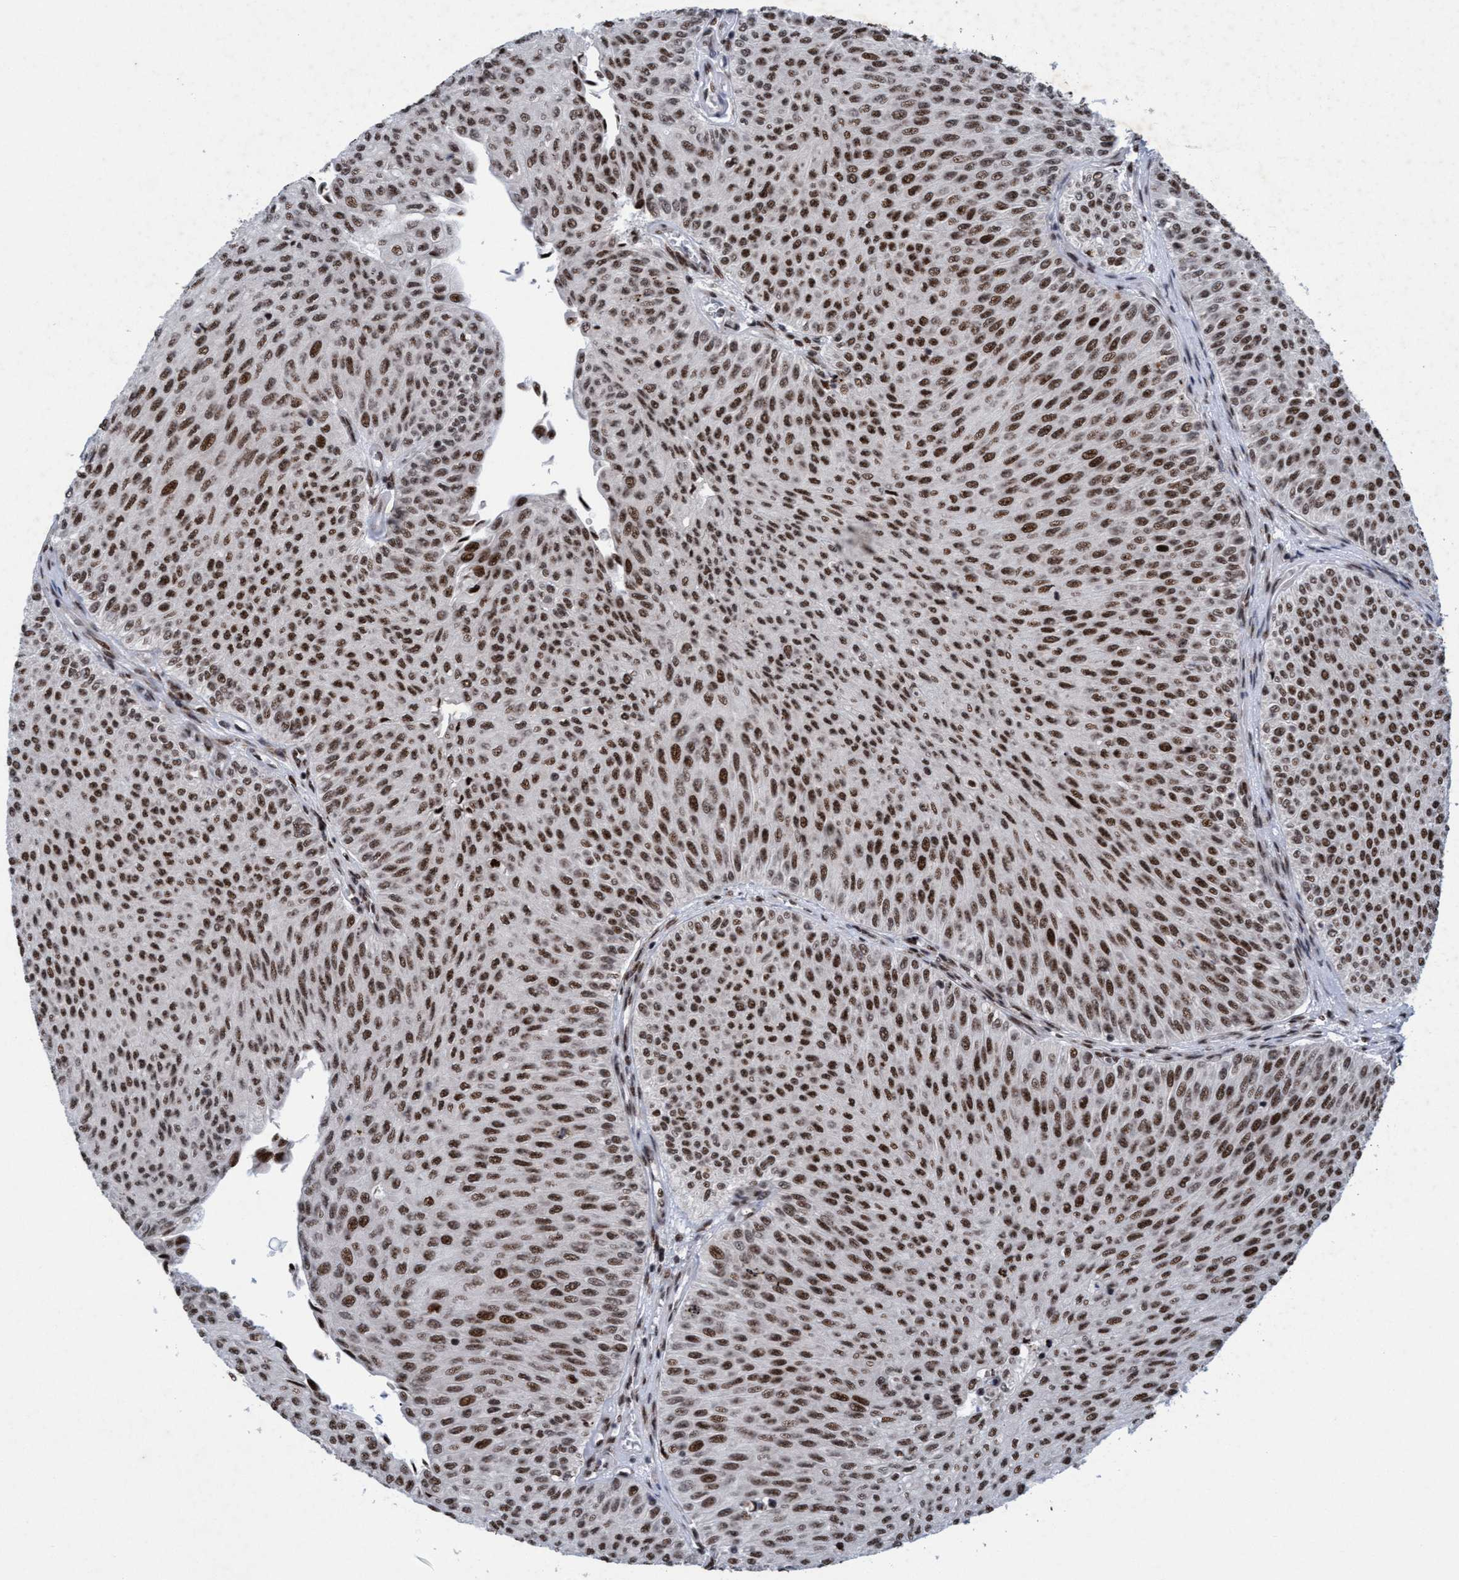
{"staining": {"intensity": "strong", "quantity": ">75%", "location": "nuclear"}, "tissue": "urothelial cancer", "cell_type": "Tumor cells", "image_type": "cancer", "snomed": [{"axis": "morphology", "description": "Urothelial carcinoma, Low grade"}, {"axis": "topography", "description": "Urinary bladder"}], "caption": "Protein staining of urothelial carcinoma (low-grade) tissue shows strong nuclear staining in about >75% of tumor cells.", "gene": "GLT6D1", "patient": {"sex": "male", "age": 78}}